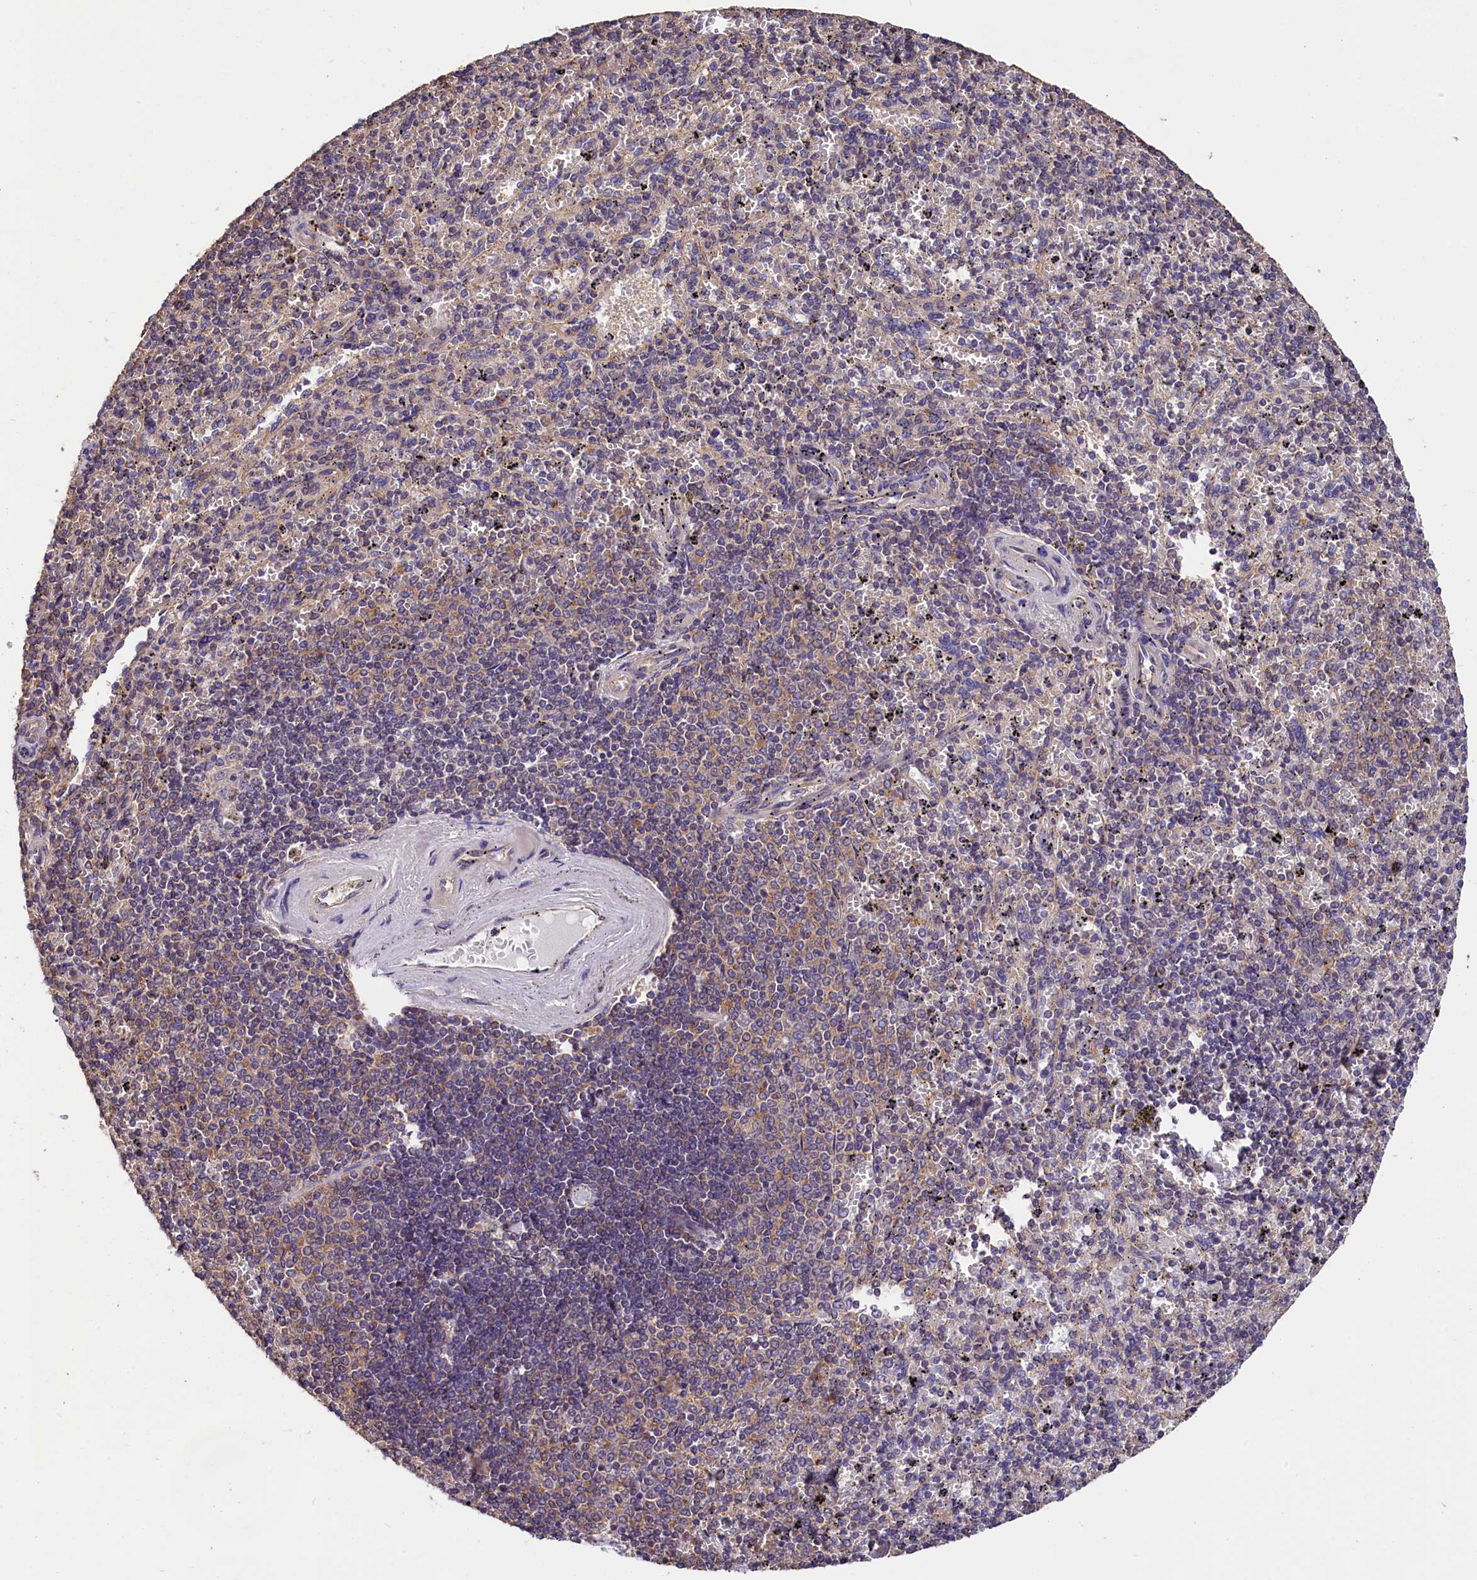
{"staining": {"intensity": "negative", "quantity": "none", "location": "none"}, "tissue": "spleen", "cell_type": "Cells in red pulp", "image_type": "normal", "snomed": [{"axis": "morphology", "description": "Normal tissue, NOS"}, {"axis": "topography", "description": "Spleen"}], "caption": "Immunohistochemistry of normal spleen displays no expression in cells in red pulp.", "gene": "OAS3", "patient": {"sex": "male", "age": 82}}